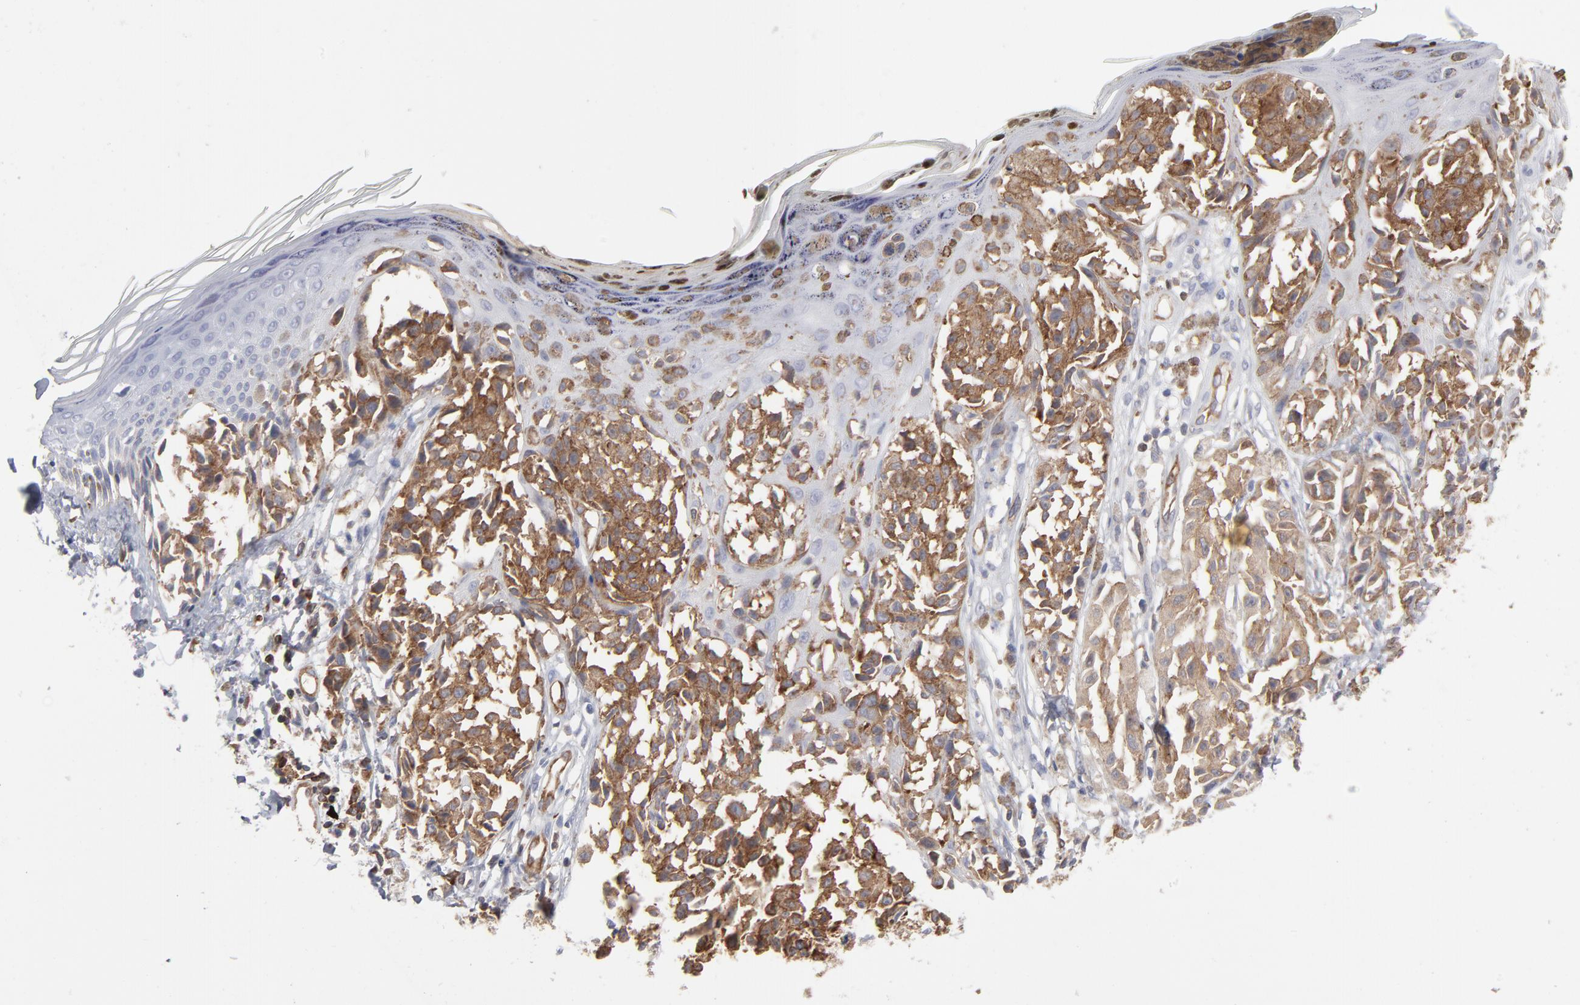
{"staining": {"intensity": "strong", "quantity": ">75%", "location": "cytoplasmic/membranous"}, "tissue": "melanoma", "cell_type": "Tumor cells", "image_type": "cancer", "snomed": [{"axis": "morphology", "description": "Malignant melanoma, NOS"}, {"axis": "topography", "description": "Skin"}], "caption": "IHC image of neoplastic tissue: human melanoma stained using immunohistochemistry shows high levels of strong protein expression localized specifically in the cytoplasmic/membranous of tumor cells, appearing as a cytoplasmic/membranous brown color.", "gene": "PXN", "patient": {"sex": "female", "age": 38}}